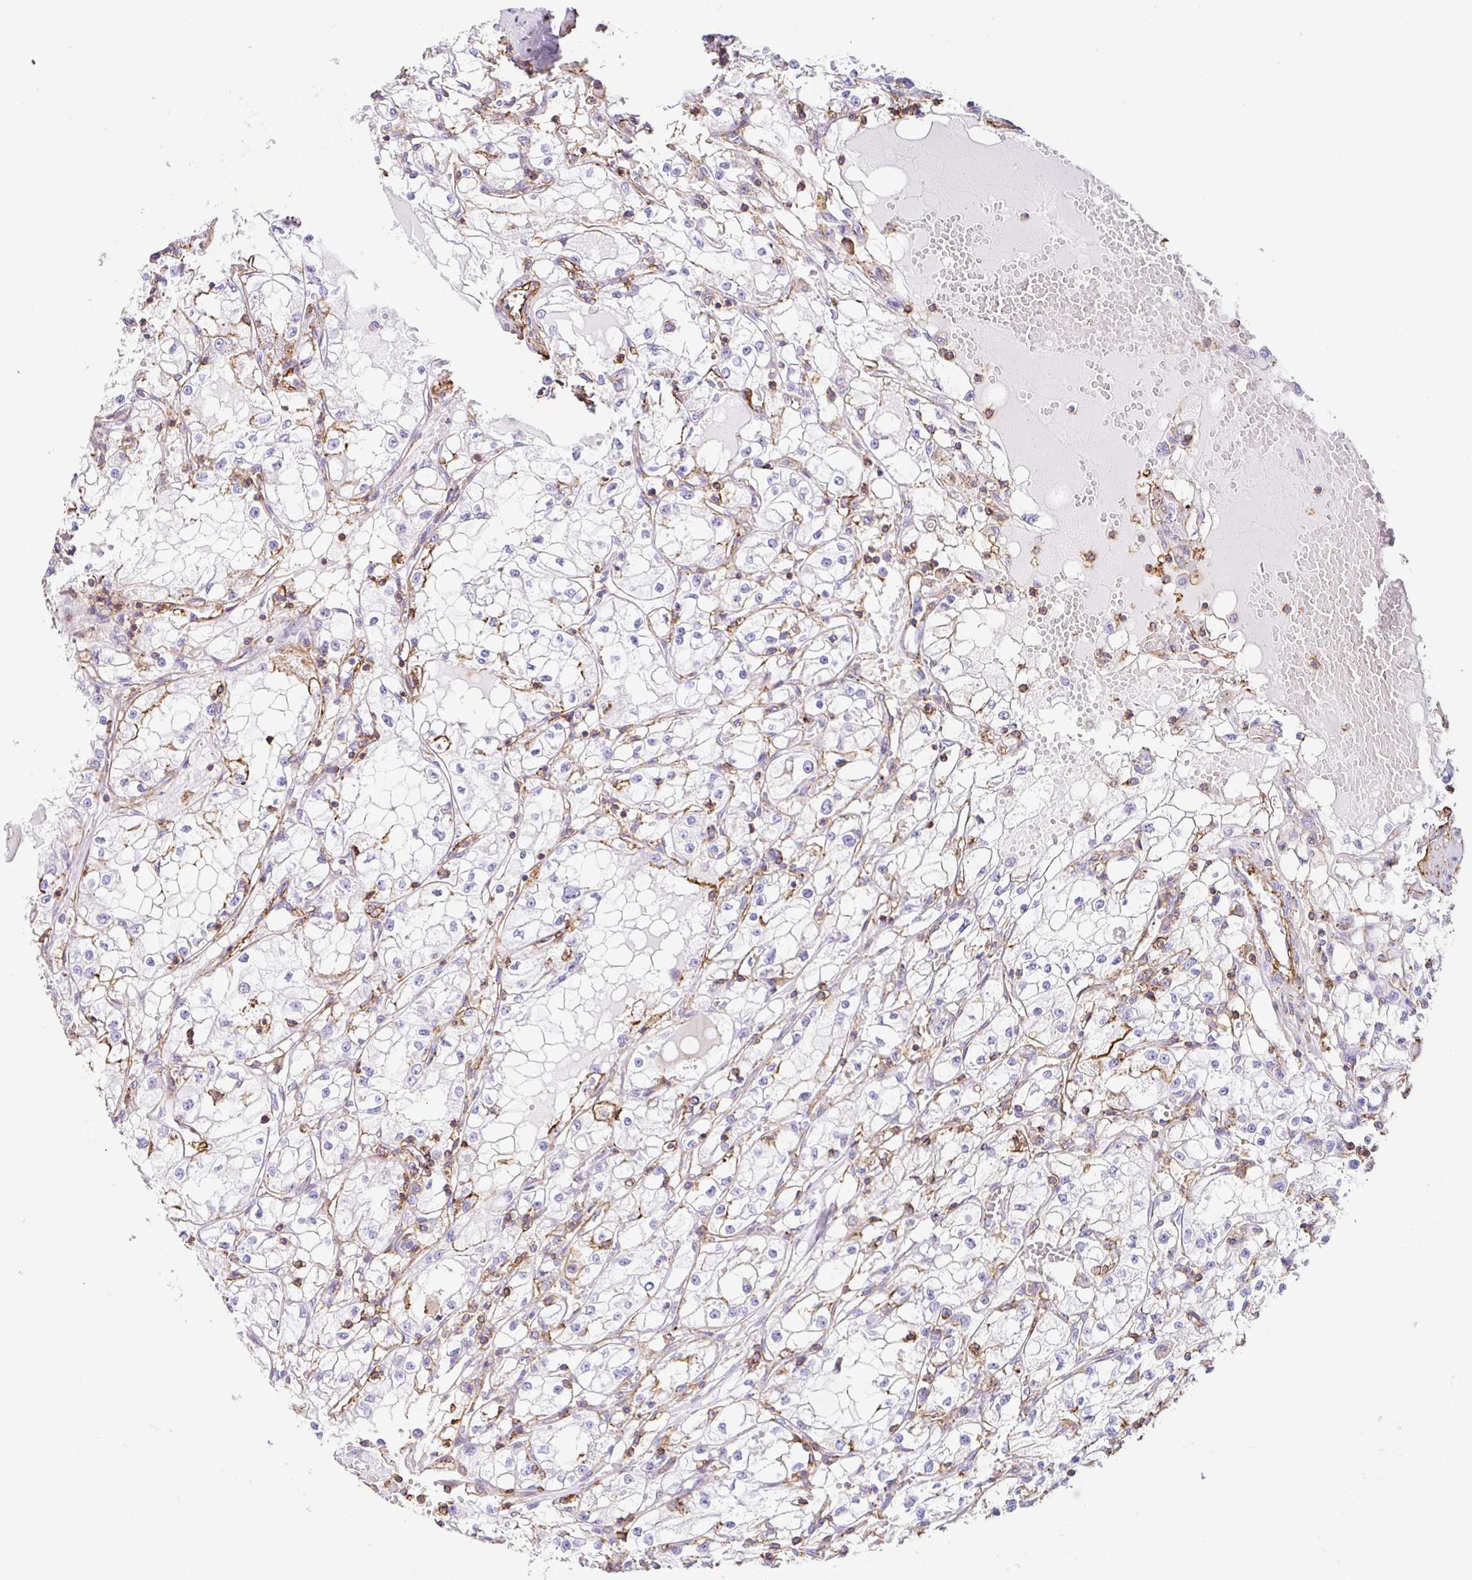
{"staining": {"intensity": "negative", "quantity": "none", "location": "none"}, "tissue": "renal cancer", "cell_type": "Tumor cells", "image_type": "cancer", "snomed": [{"axis": "morphology", "description": "Adenocarcinoma, NOS"}, {"axis": "topography", "description": "Kidney"}], "caption": "Photomicrograph shows no significant protein staining in tumor cells of renal cancer.", "gene": "MTTP", "patient": {"sex": "male", "age": 56}}